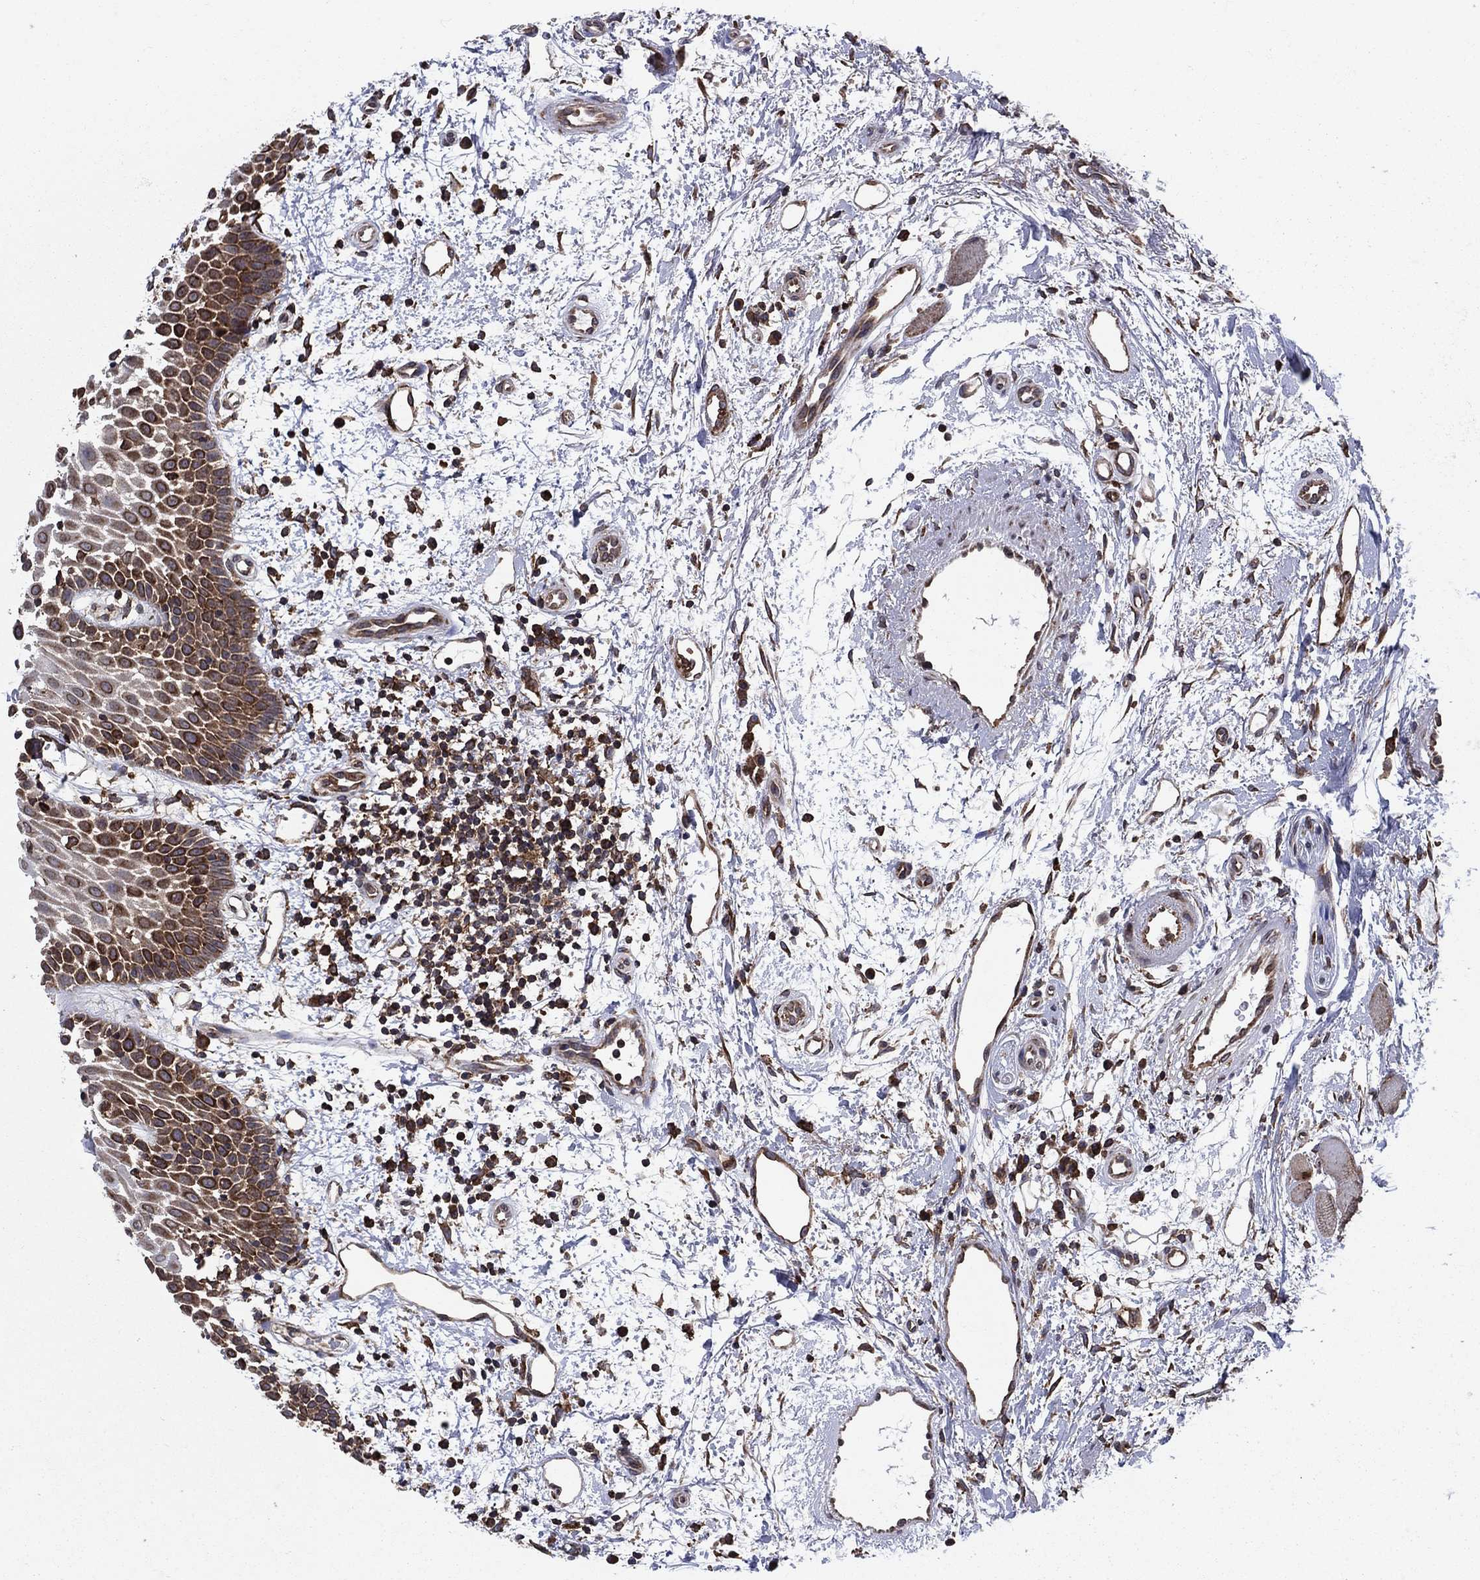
{"staining": {"intensity": "strong", "quantity": "25%-75%", "location": "cytoplasmic/membranous"}, "tissue": "oral mucosa", "cell_type": "Squamous epithelial cells", "image_type": "normal", "snomed": [{"axis": "morphology", "description": "Normal tissue, NOS"}, {"axis": "morphology", "description": "Squamous cell carcinoma, NOS"}, {"axis": "topography", "description": "Oral tissue"}, {"axis": "topography", "description": "Head-Neck"}], "caption": "Oral mucosa stained with DAB immunohistochemistry demonstrates high levels of strong cytoplasmic/membranous positivity in about 25%-75% of squamous epithelial cells. (DAB (3,3'-diaminobenzidine) = brown stain, brightfield microscopy at high magnification).", "gene": "YBX1", "patient": {"sex": "female", "age": 75}}